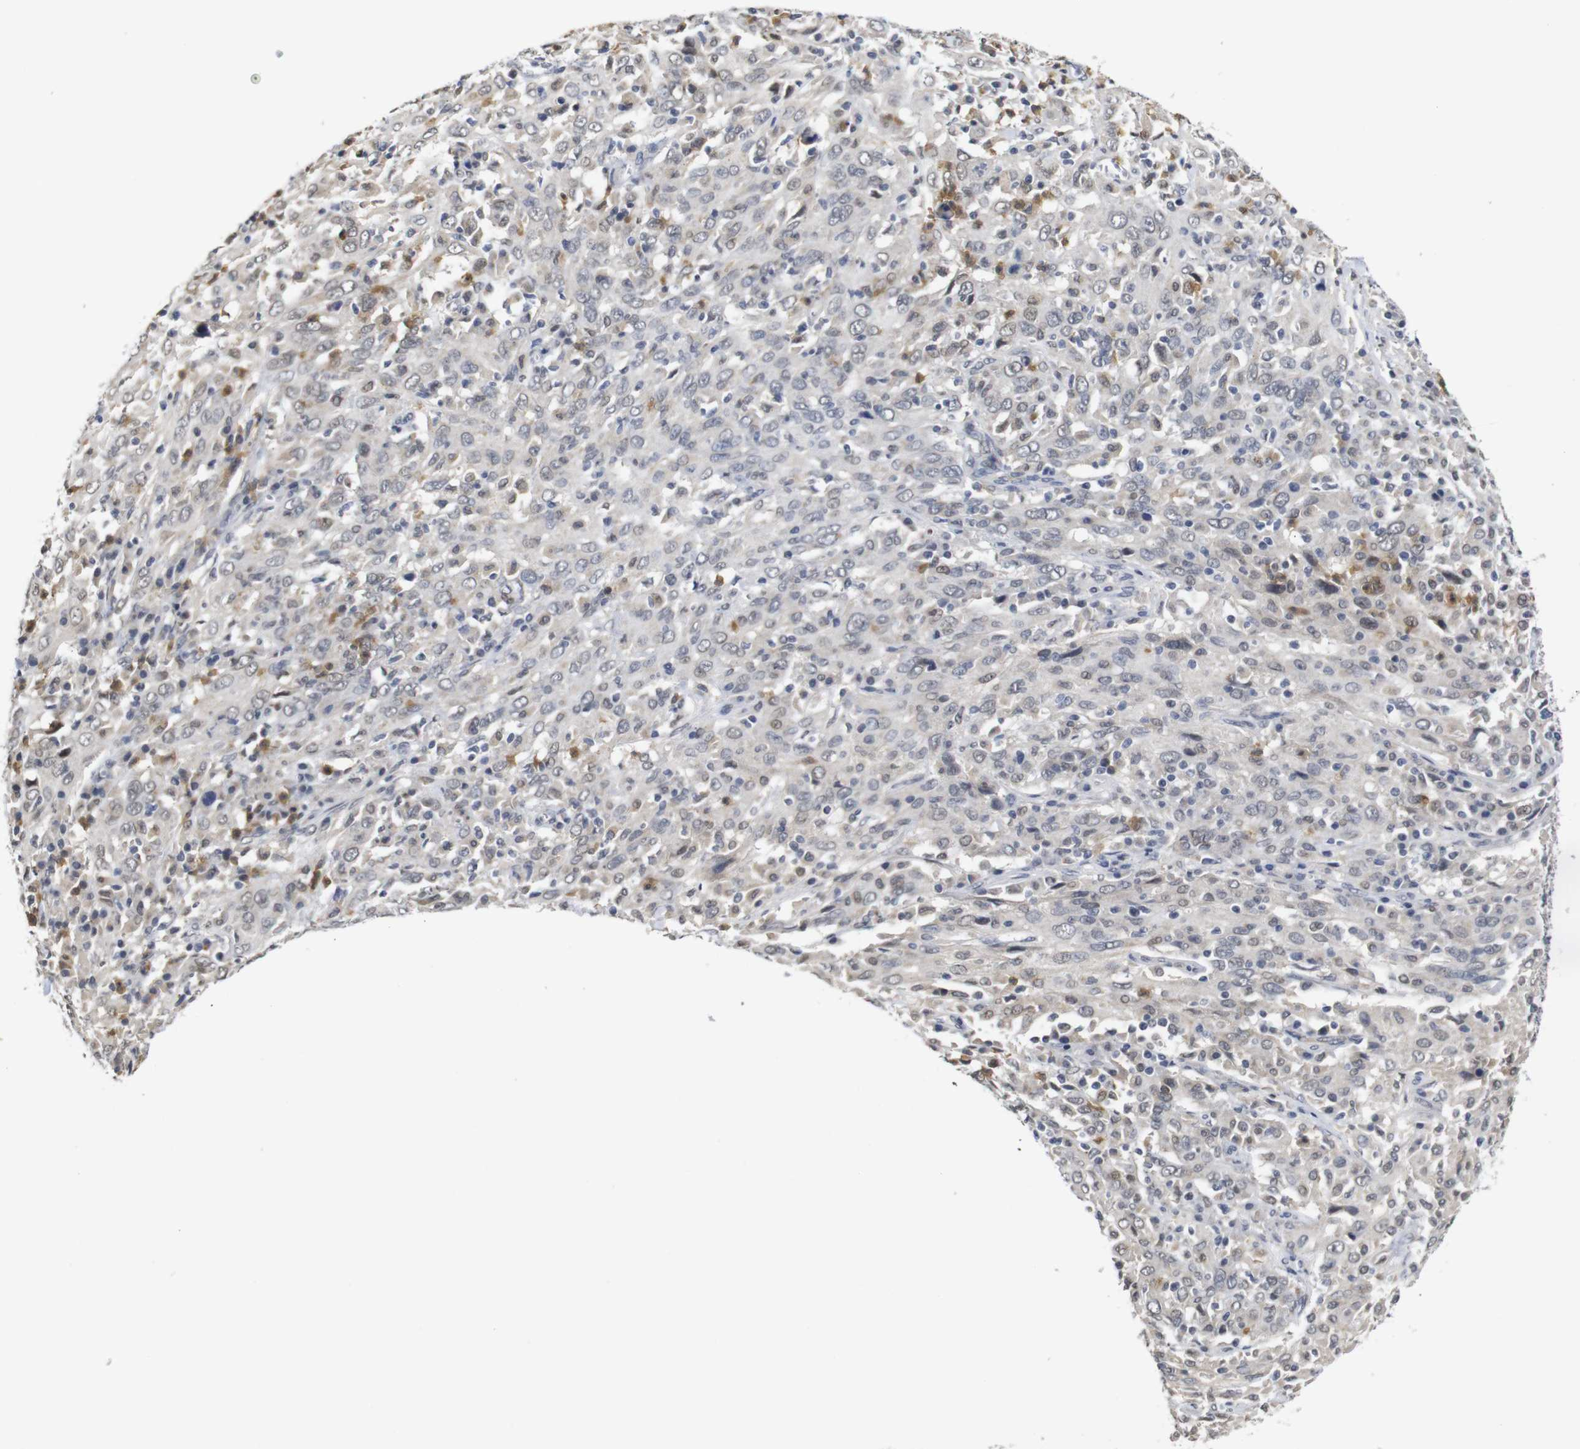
{"staining": {"intensity": "moderate", "quantity": "<25%", "location": "cytoplasmic/membranous"}, "tissue": "cervical cancer", "cell_type": "Tumor cells", "image_type": "cancer", "snomed": [{"axis": "morphology", "description": "Squamous cell carcinoma, NOS"}, {"axis": "topography", "description": "Cervix"}], "caption": "There is low levels of moderate cytoplasmic/membranous expression in tumor cells of cervical cancer, as demonstrated by immunohistochemical staining (brown color).", "gene": "NTRK3", "patient": {"sex": "female", "age": 46}}